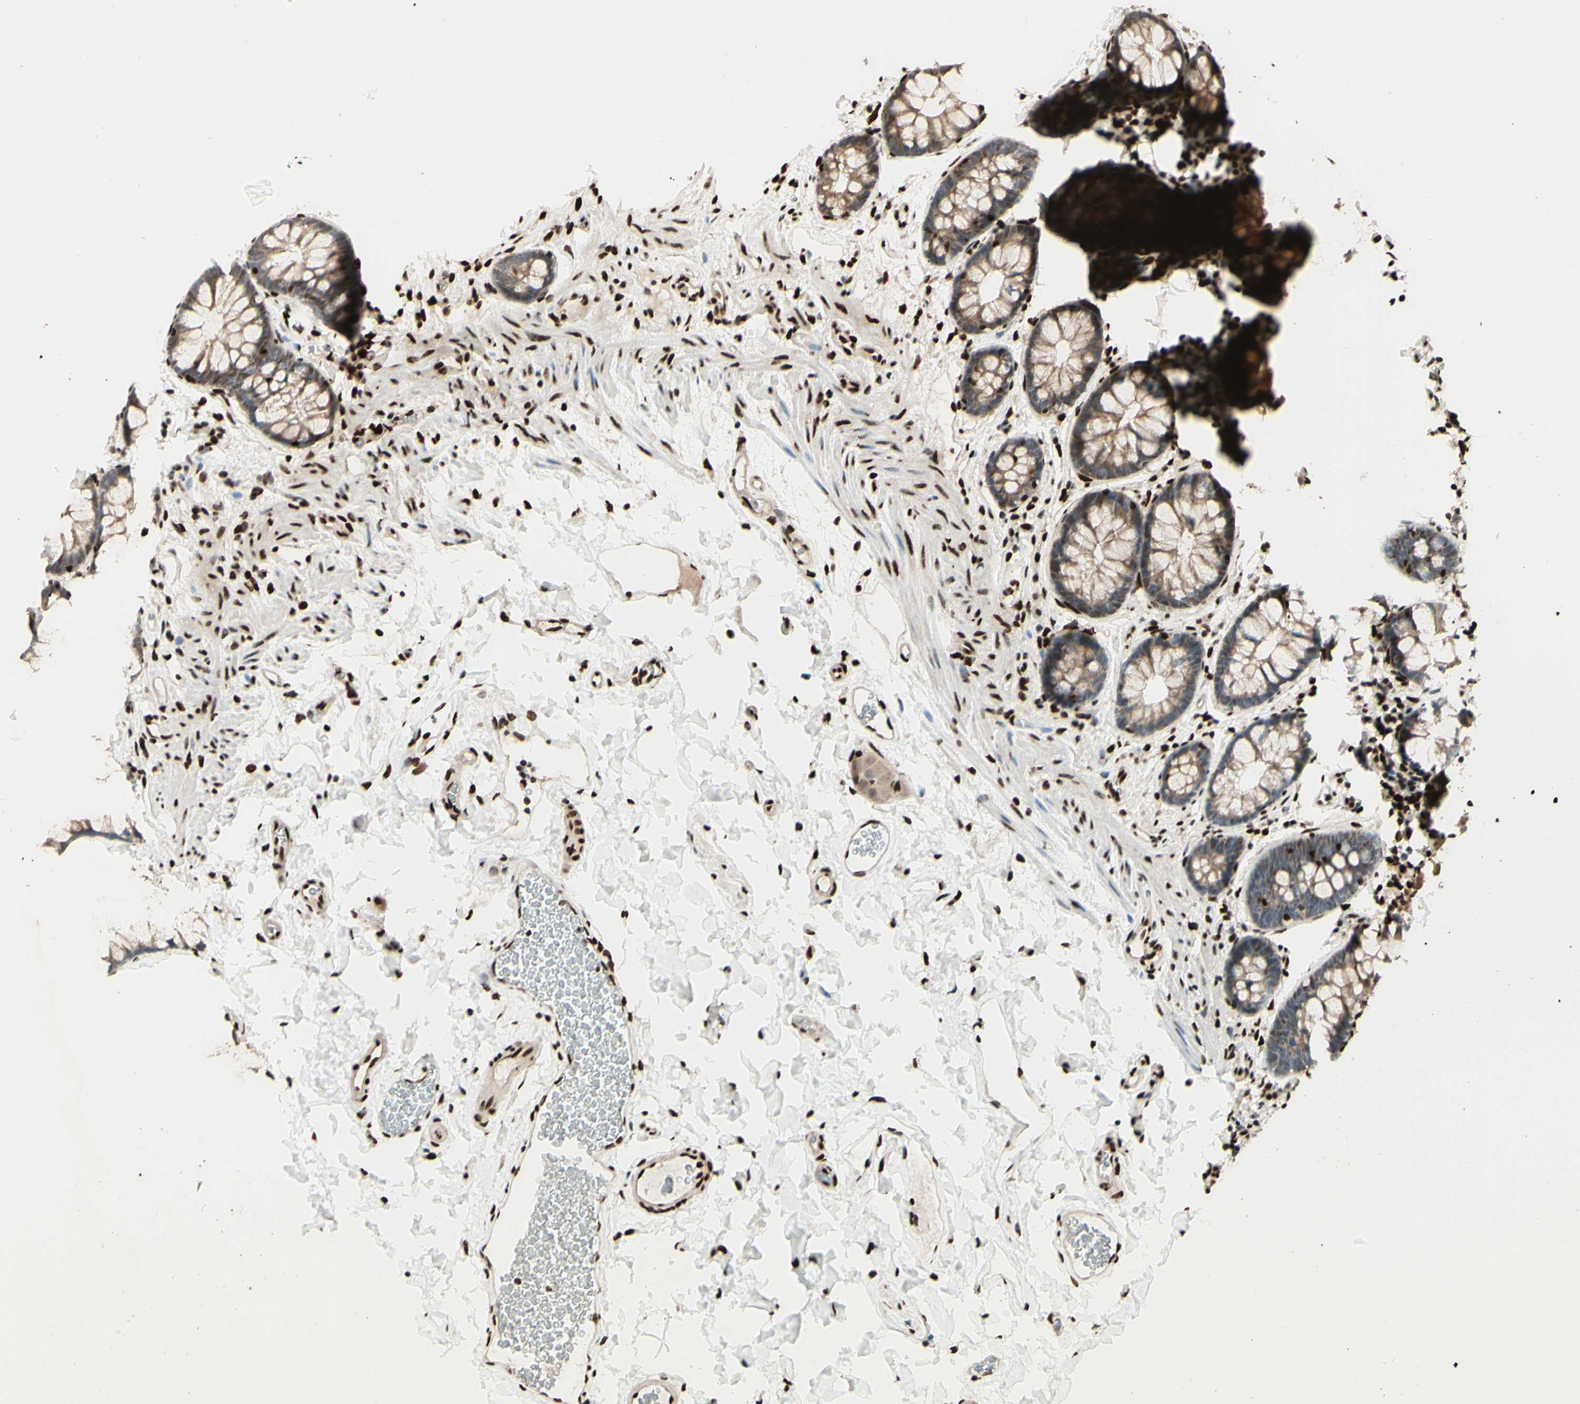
{"staining": {"intensity": "strong", "quantity": ">75%", "location": "nuclear"}, "tissue": "colon", "cell_type": "Endothelial cells", "image_type": "normal", "snomed": [{"axis": "morphology", "description": "Normal tissue, NOS"}, {"axis": "topography", "description": "Colon"}], "caption": "High-power microscopy captured an IHC photomicrograph of benign colon, revealing strong nuclear staining in approximately >75% of endothelial cells. (Stains: DAB (3,3'-diaminobenzidine) in brown, nuclei in blue, Microscopy: brightfield microscopy at high magnification).", "gene": "NR3C1", "patient": {"sex": "female", "age": 80}}